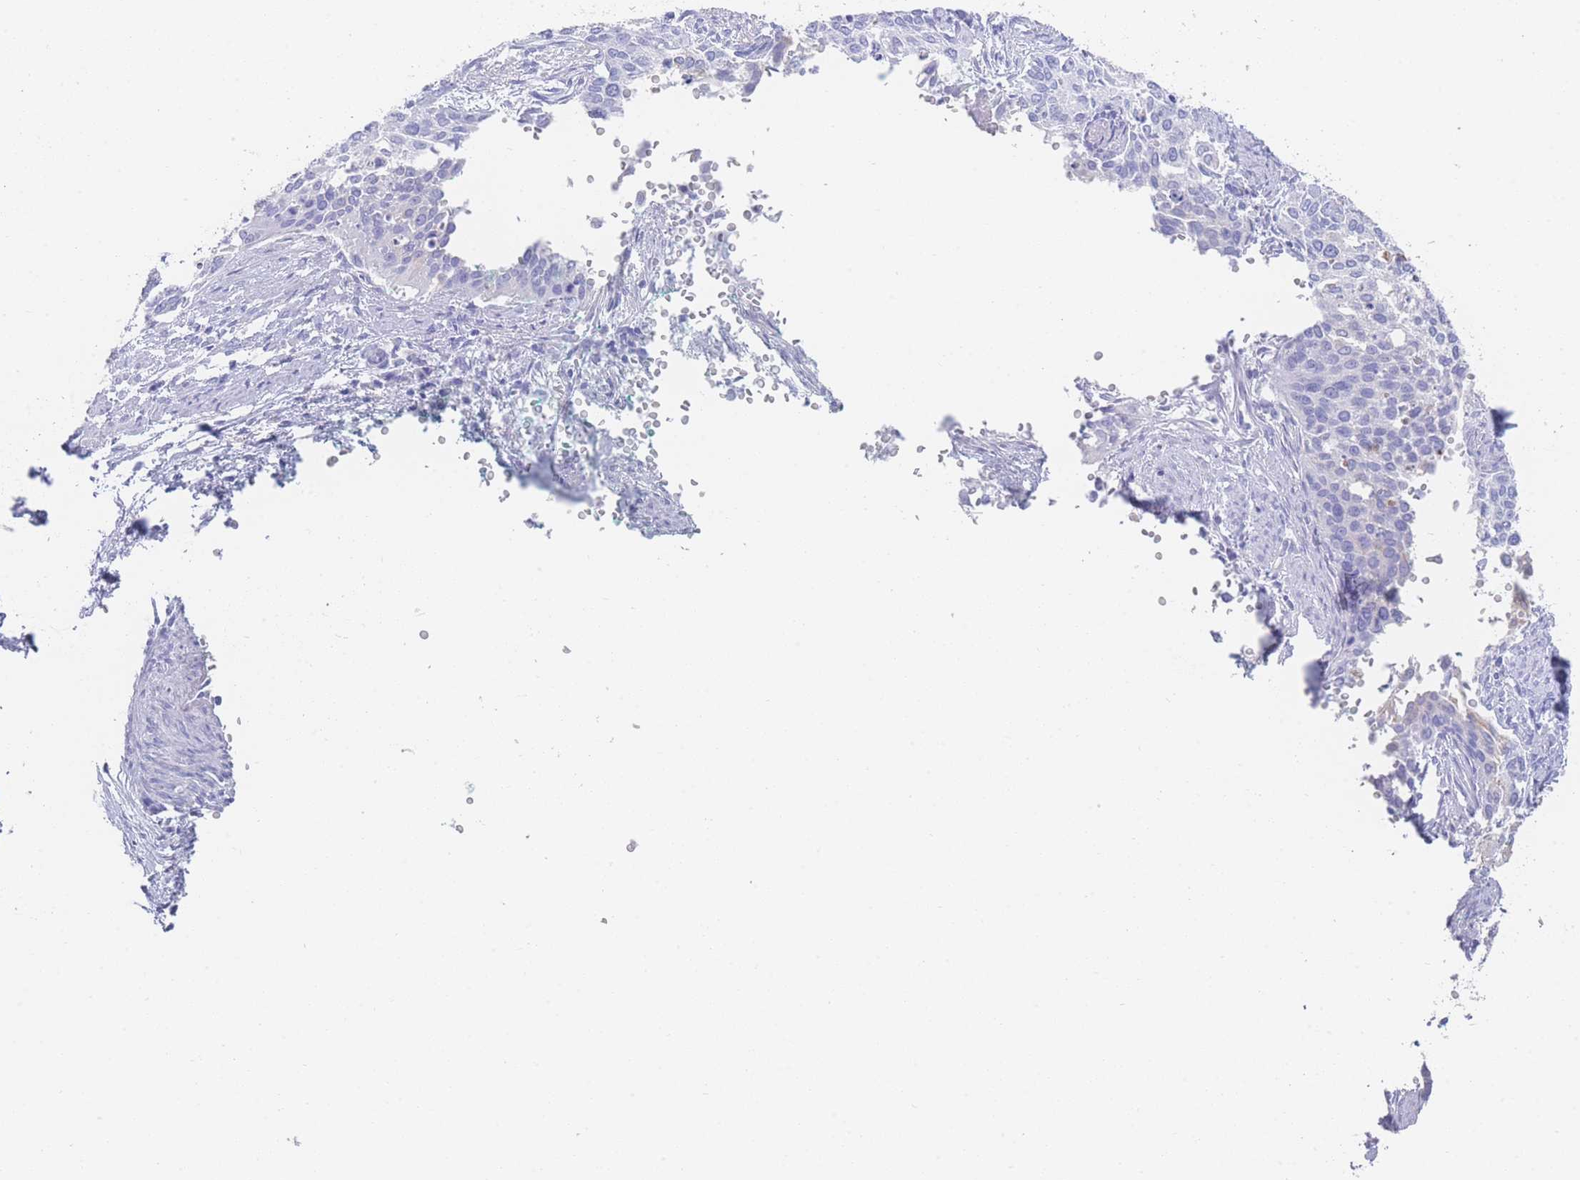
{"staining": {"intensity": "negative", "quantity": "none", "location": "none"}, "tissue": "cervical cancer", "cell_type": "Tumor cells", "image_type": "cancer", "snomed": [{"axis": "morphology", "description": "Squamous cell carcinoma, NOS"}, {"axis": "topography", "description": "Cervix"}], "caption": "Cervical cancer (squamous cell carcinoma) stained for a protein using IHC shows no expression tumor cells.", "gene": "LRRC37A", "patient": {"sex": "female", "age": 44}}